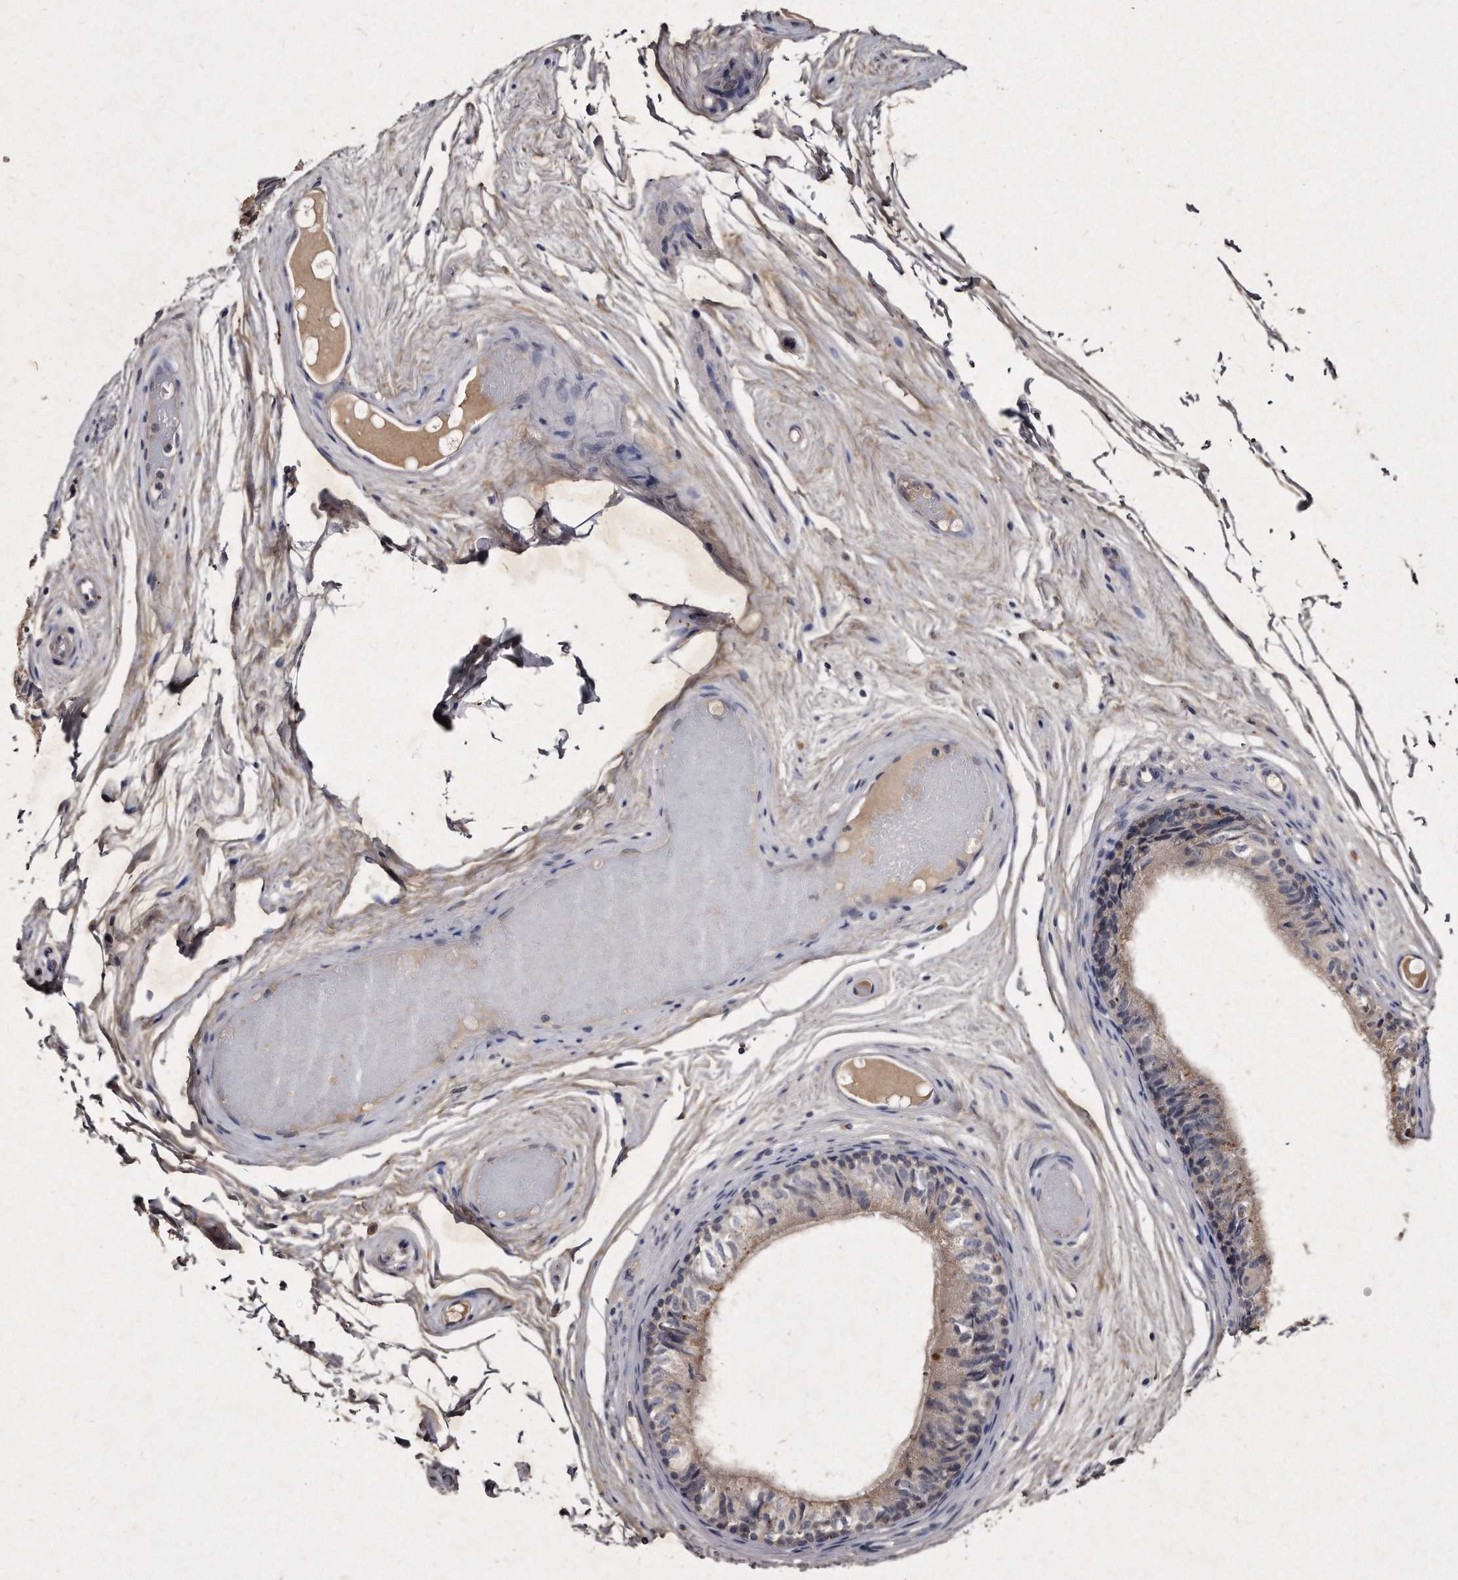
{"staining": {"intensity": "weak", "quantity": "25%-75%", "location": "cytoplasmic/membranous"}, "tissue": "epididymis", "cell_type": "Glandular cells", "image_type": "normal", "snomed": [{"axis": "morphology", "description": "Normal tissue, NOS"}, {"axis": "topography", "description": "Epididymis"}], "caption": "Brown immunohistochemical staining in unremarkable epididymis exhibits weak cytoplasmic/membranous expression in approximately 25%-75% of glandular cells. The protein of interest is stained brown, and the nuclei are stained in blue (DAB (3,3'-diaminobenzidine) IHC with brightfield microscopy, high magnification).", "gene": "KLHDC3", "patient": {"sex": "male", "age": 79}}